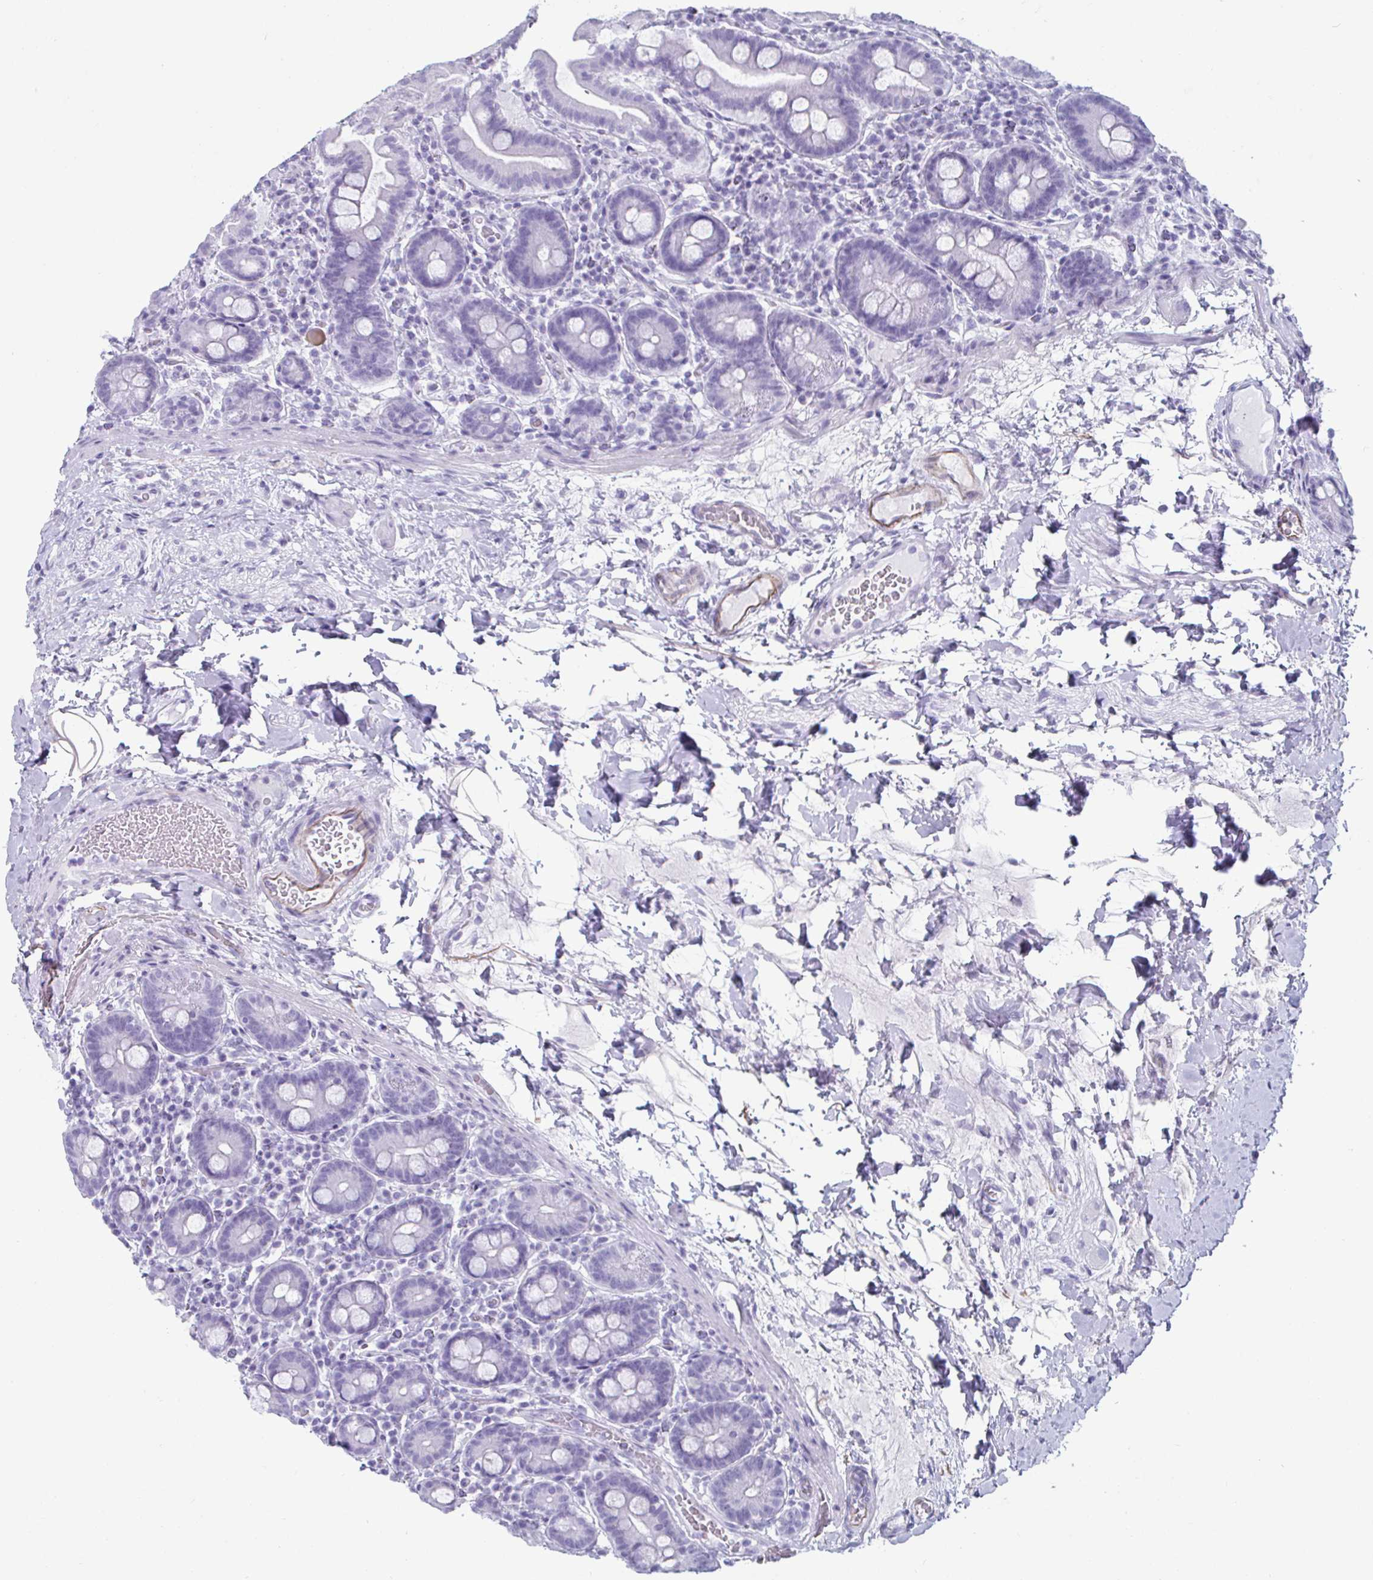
{"staining": {"intensity": "negative", "quantity": "none", "location": "none"}, "tissue": "small intestine", "cell_type": "Glandular cells", "image_type": "normal", "snomed": [{"axis": "morphology", "description": "Normal tissue, NOS"}, {"axis": "topography", "description": "Small intestine"}], "caption": "Immunohistochemistry of benign human small intestine demonstrates no staining in glandular cells. (DAB immunohistochemistry (IHC) visualized using brightfield microscopy, high magnification).", "gene": "CREG2", "patient": {"sex": "male", "age": 26}}